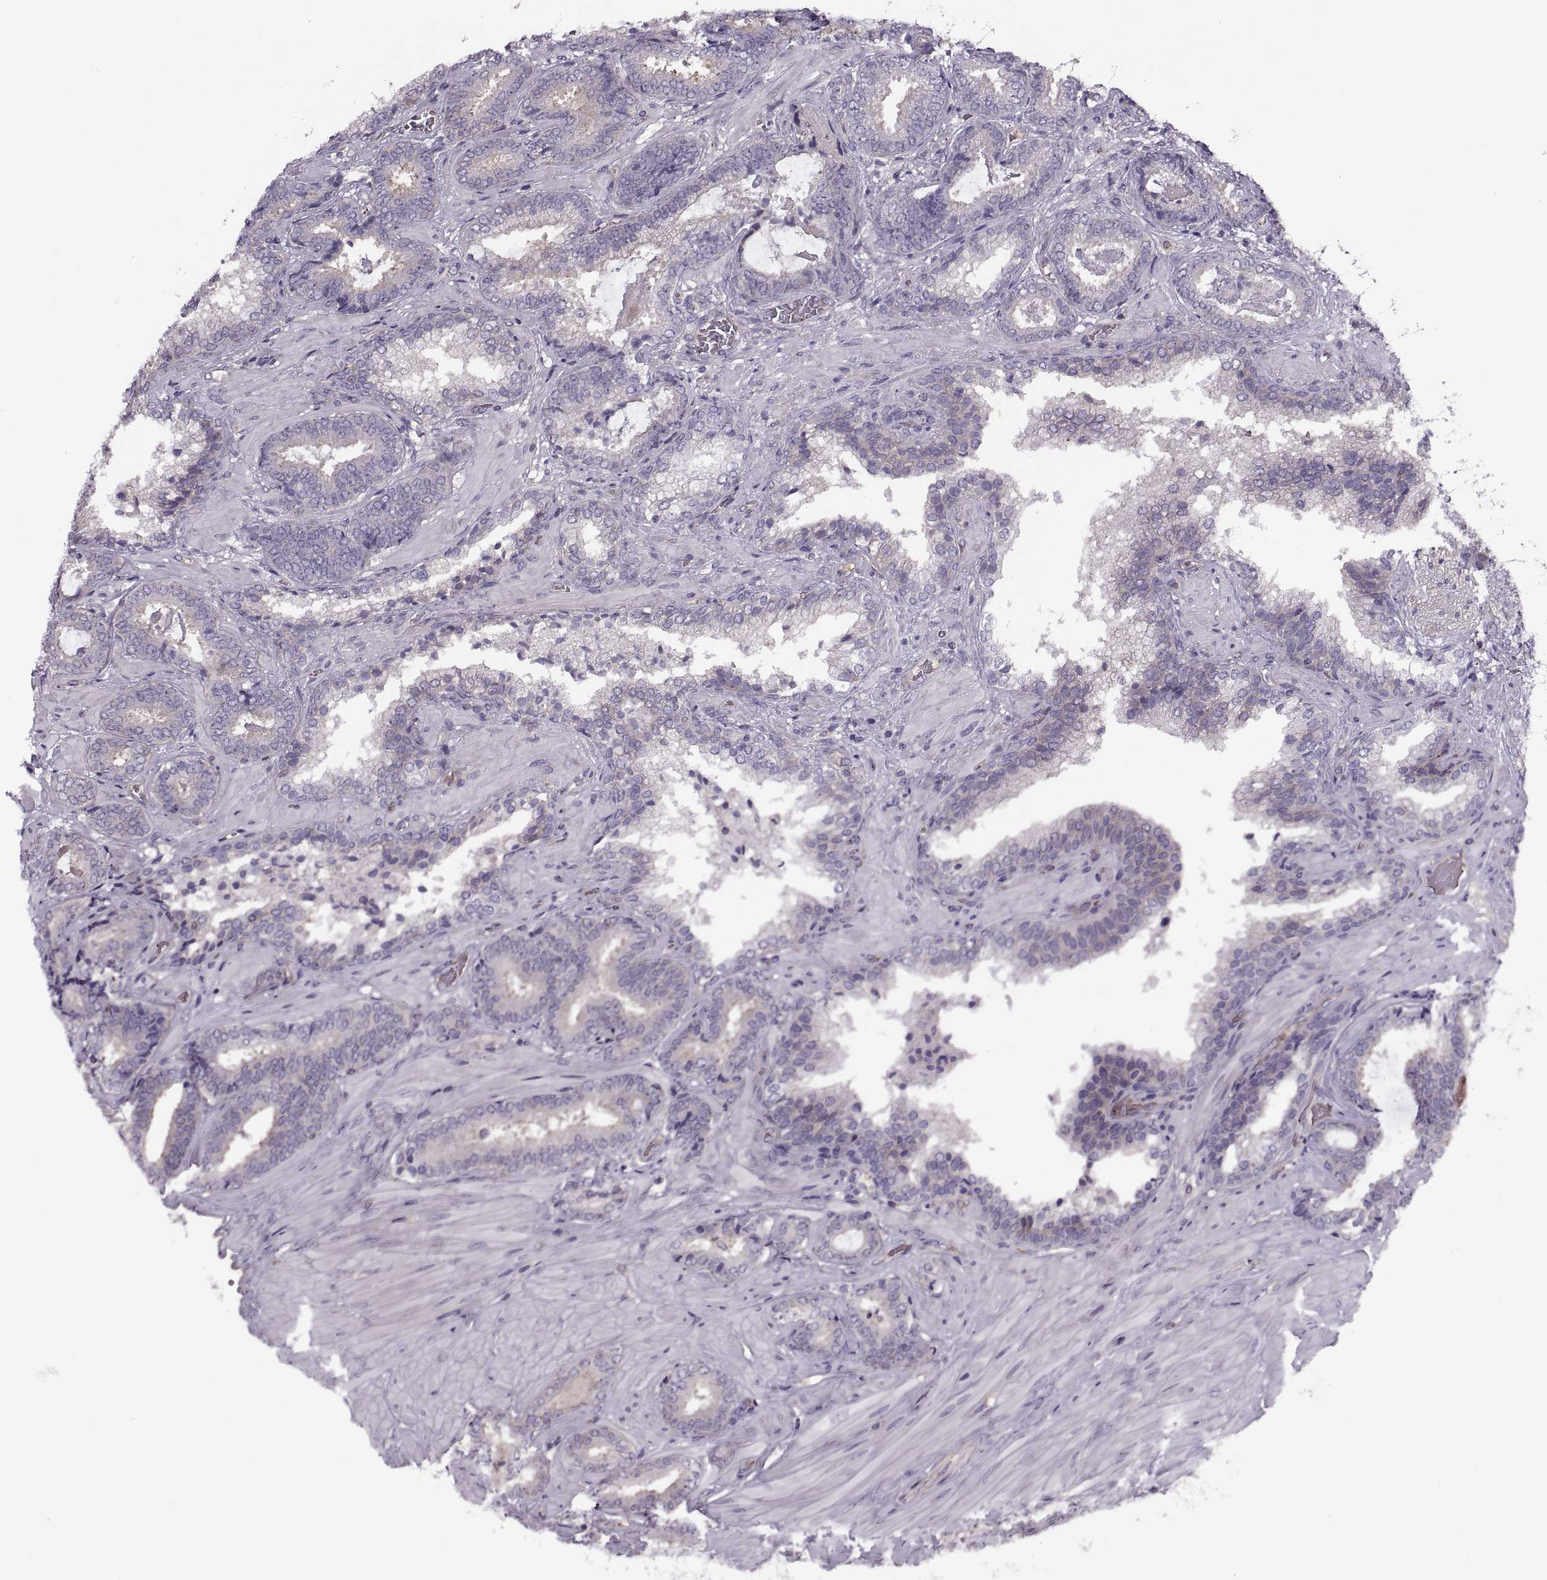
{"staining": {"intensity": "negative", "quantity": "none", "location": "none"}, "tissue": "prostate cancer", "cell_type": "Tumor cells", "image_type": "cancer", "snomed": [{"axis": "morphology", "description": "Adenocarcinoma, Low grade"}, {"axis": "topography", "description": "Prostate"}], "caption": "Prostate cancer was stained to show a protein in brown. There is no significant staining in tumor cells.", "gene": "SLC2A3", "patient": {"sex": "male", "age": 61}}